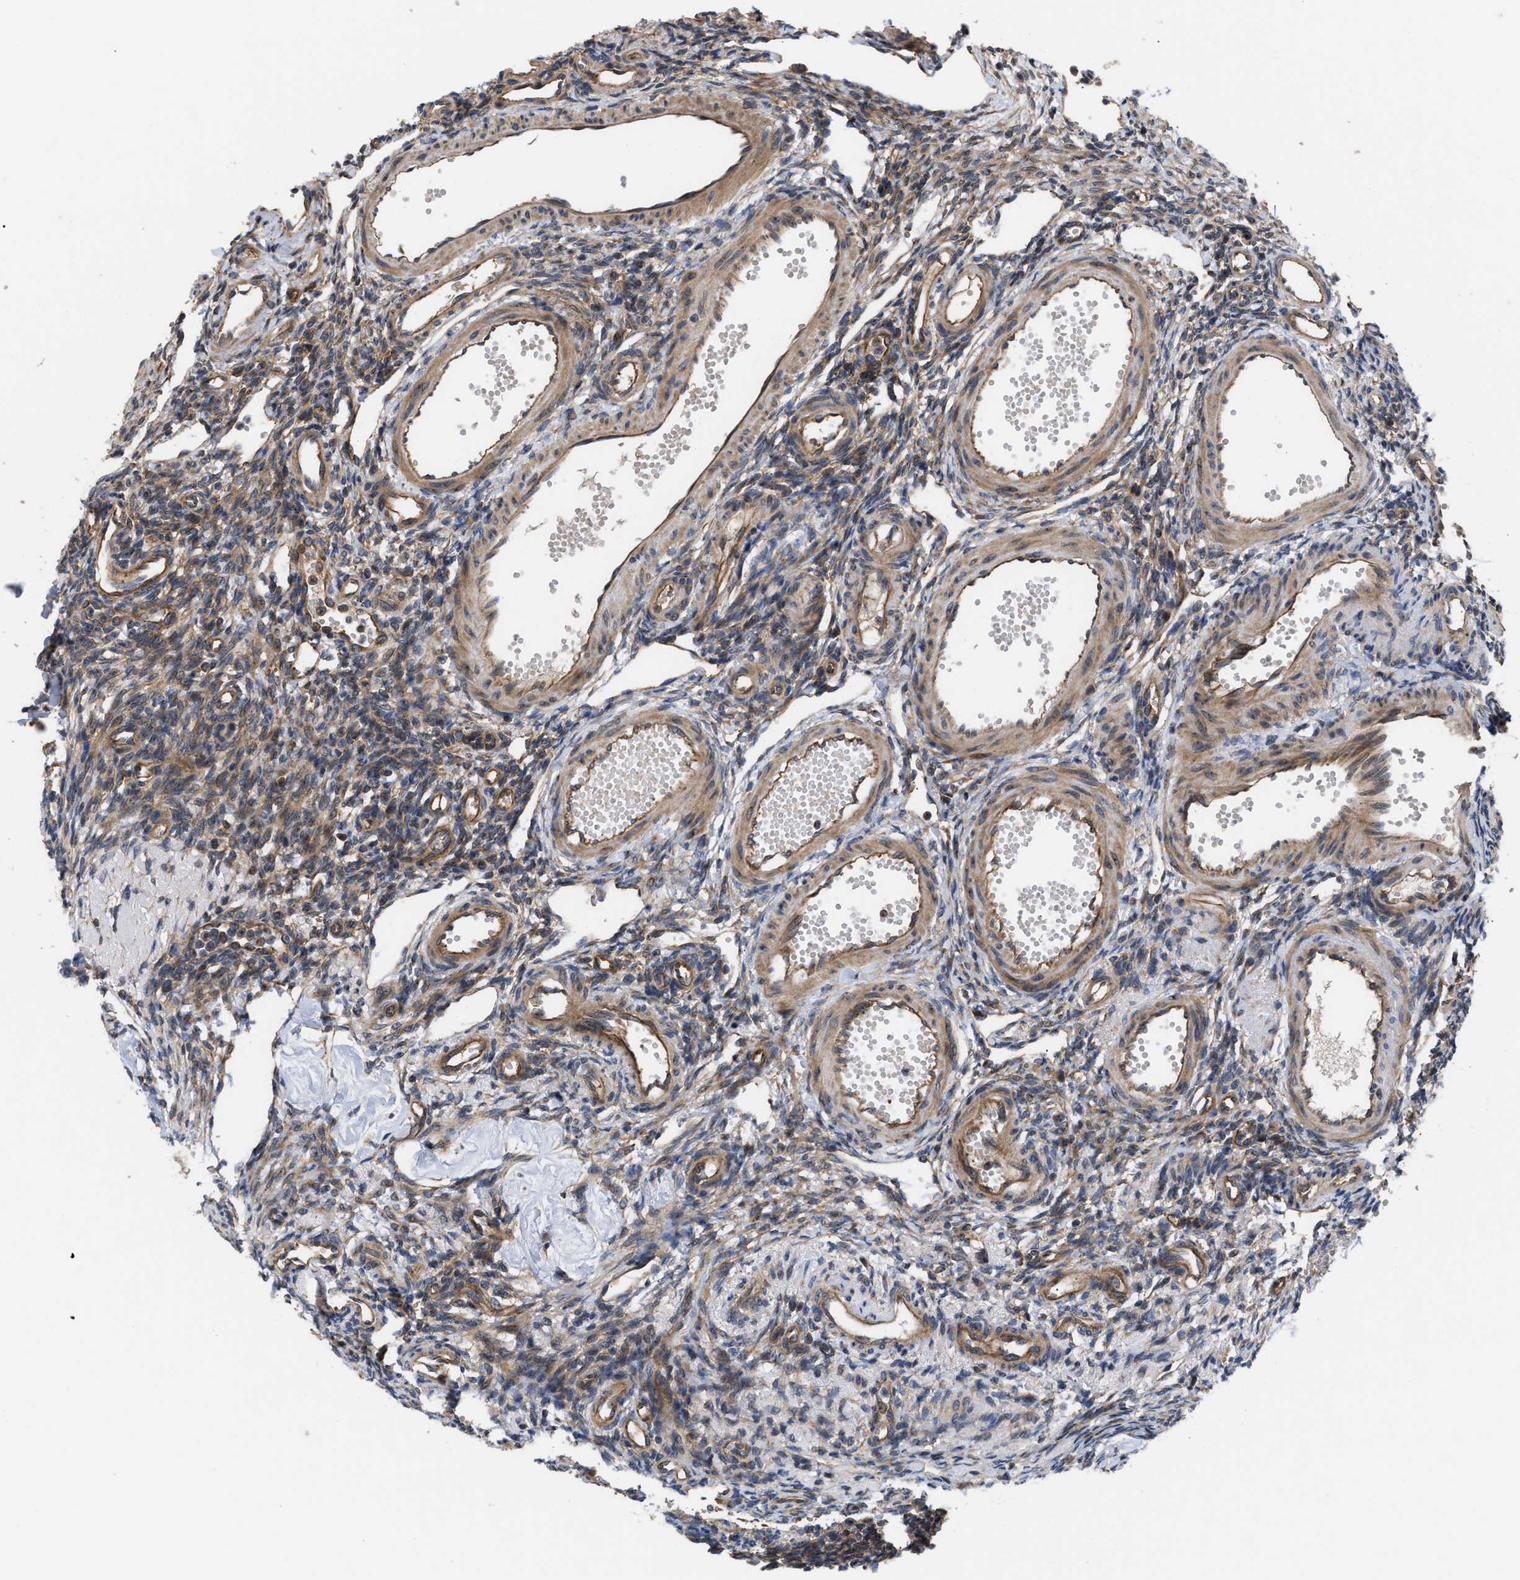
{"staining": {"intensity": "moderate", "quantity": ">75%", "location": "cytoplasmic/membranous"}, "tissue": "ovary", "cell_type": "Ovarian stroma cells", "image_type": "normal", "snomed": [{"axis": "morphology", "description": "Normal tissue, NOS"}, {"axis": "topography", "description": "Ovary"}], "caption": "Ovary stained with a brown dye demonstrates moderate cytoplasmic/membranous positive staining in about >75% of ovarian stroma cells.", "gene": "LAPTM4B", "patient": {"sex": "female", "age": 33}}